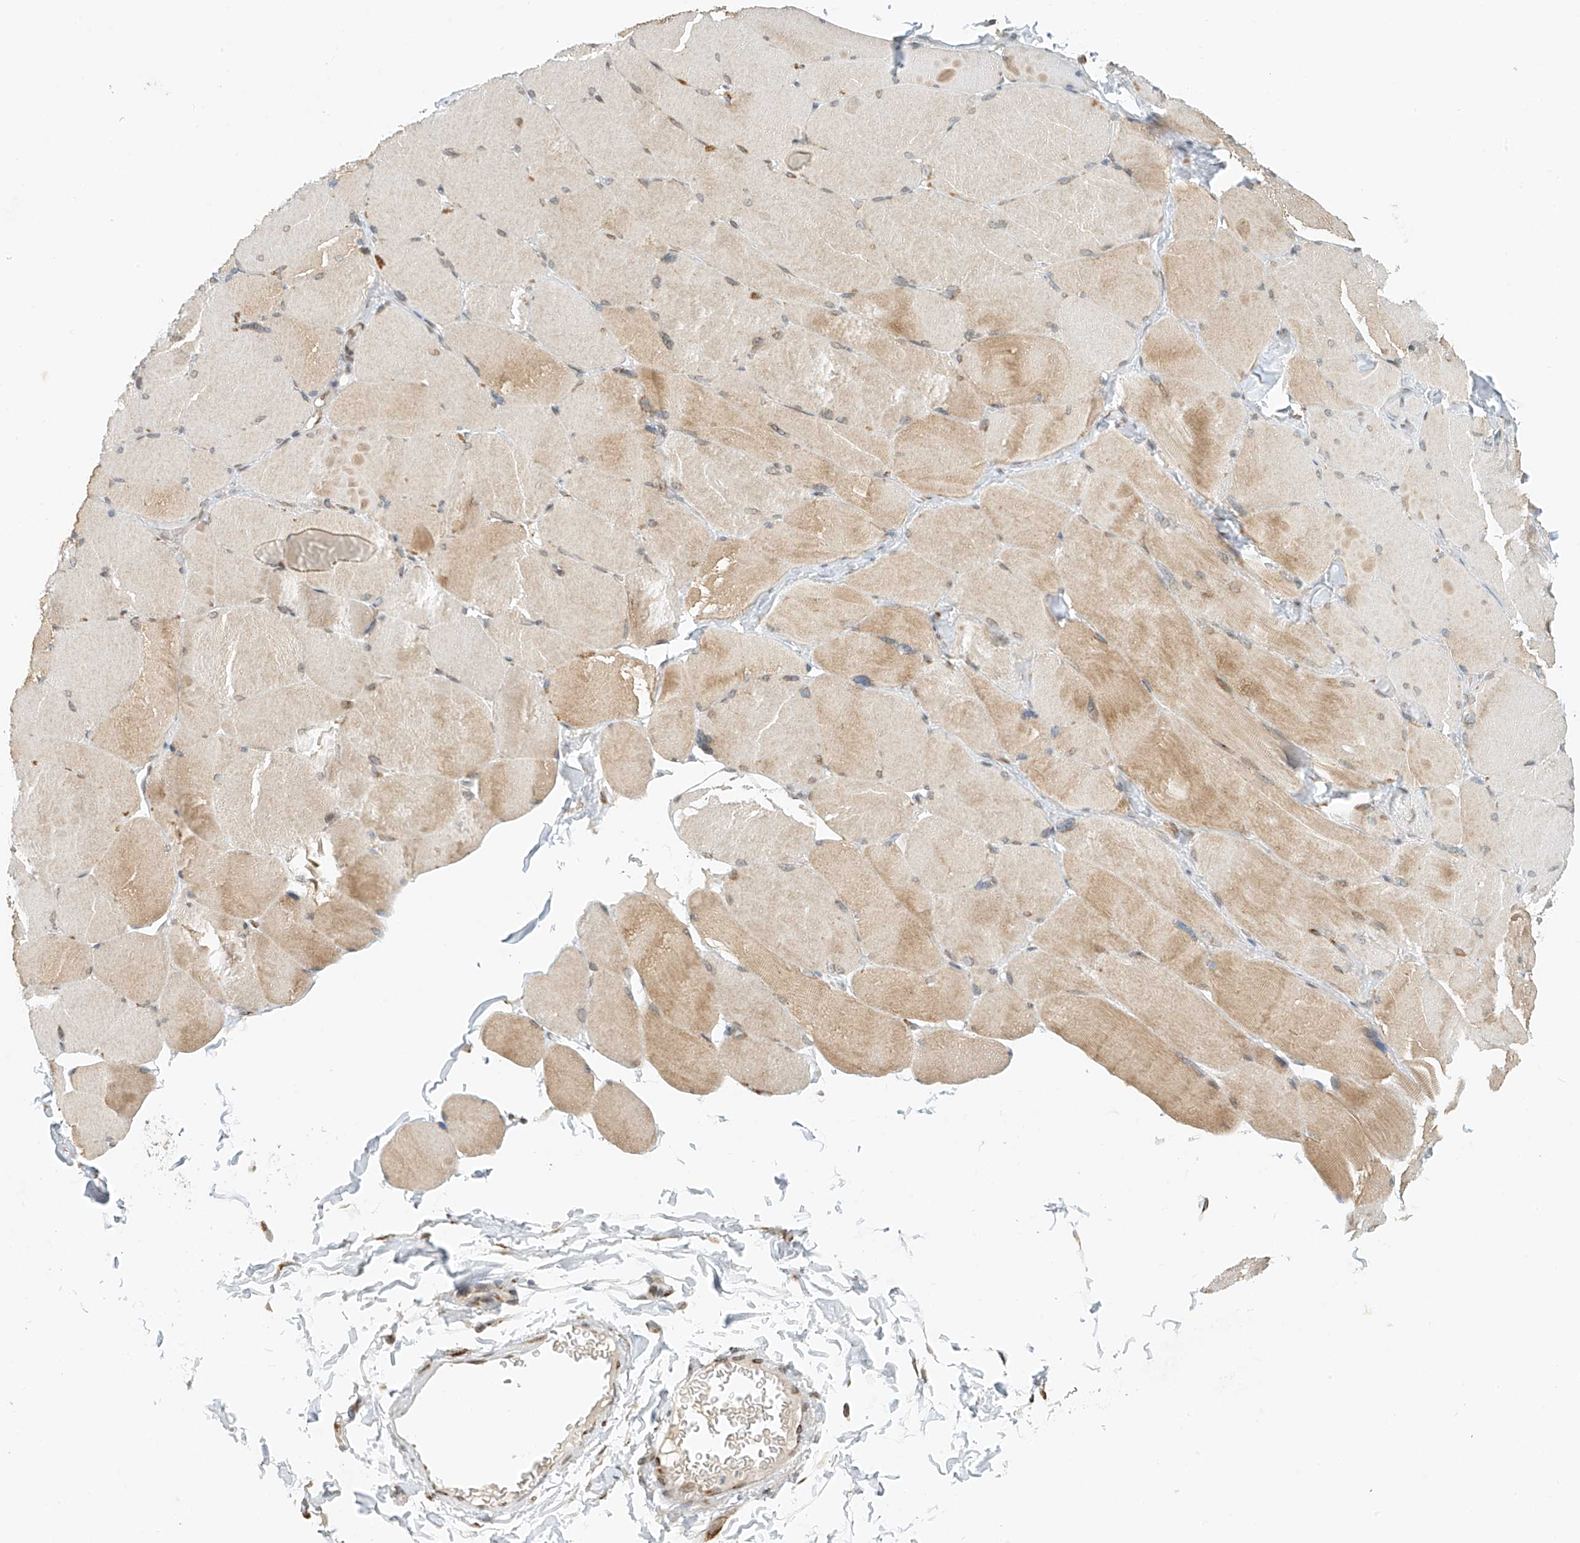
{"staining": {"intensity": "moderate", "quantity": "25%-75%", "location": "cytoplasmic/membranous"}, "tissue": "skeletal muscle", "cell_type": "Myocytes", "image_type": "normal", "snomed": [{"axis": "morphology", "description": "Normal tissue, NOS"}, {"axis": "topography", "description": "Skin"}, {"axis": "topography", "description": "Skeletal muscle"}], "caption": "Immunohistochemical staining of normal skeletal muscle displays moderate cytoplasmic/membranous protein positivity in about 25%-75% of myocytes.", "gene": "STARD9", "patient": {"sex": "male", "age": 83}}